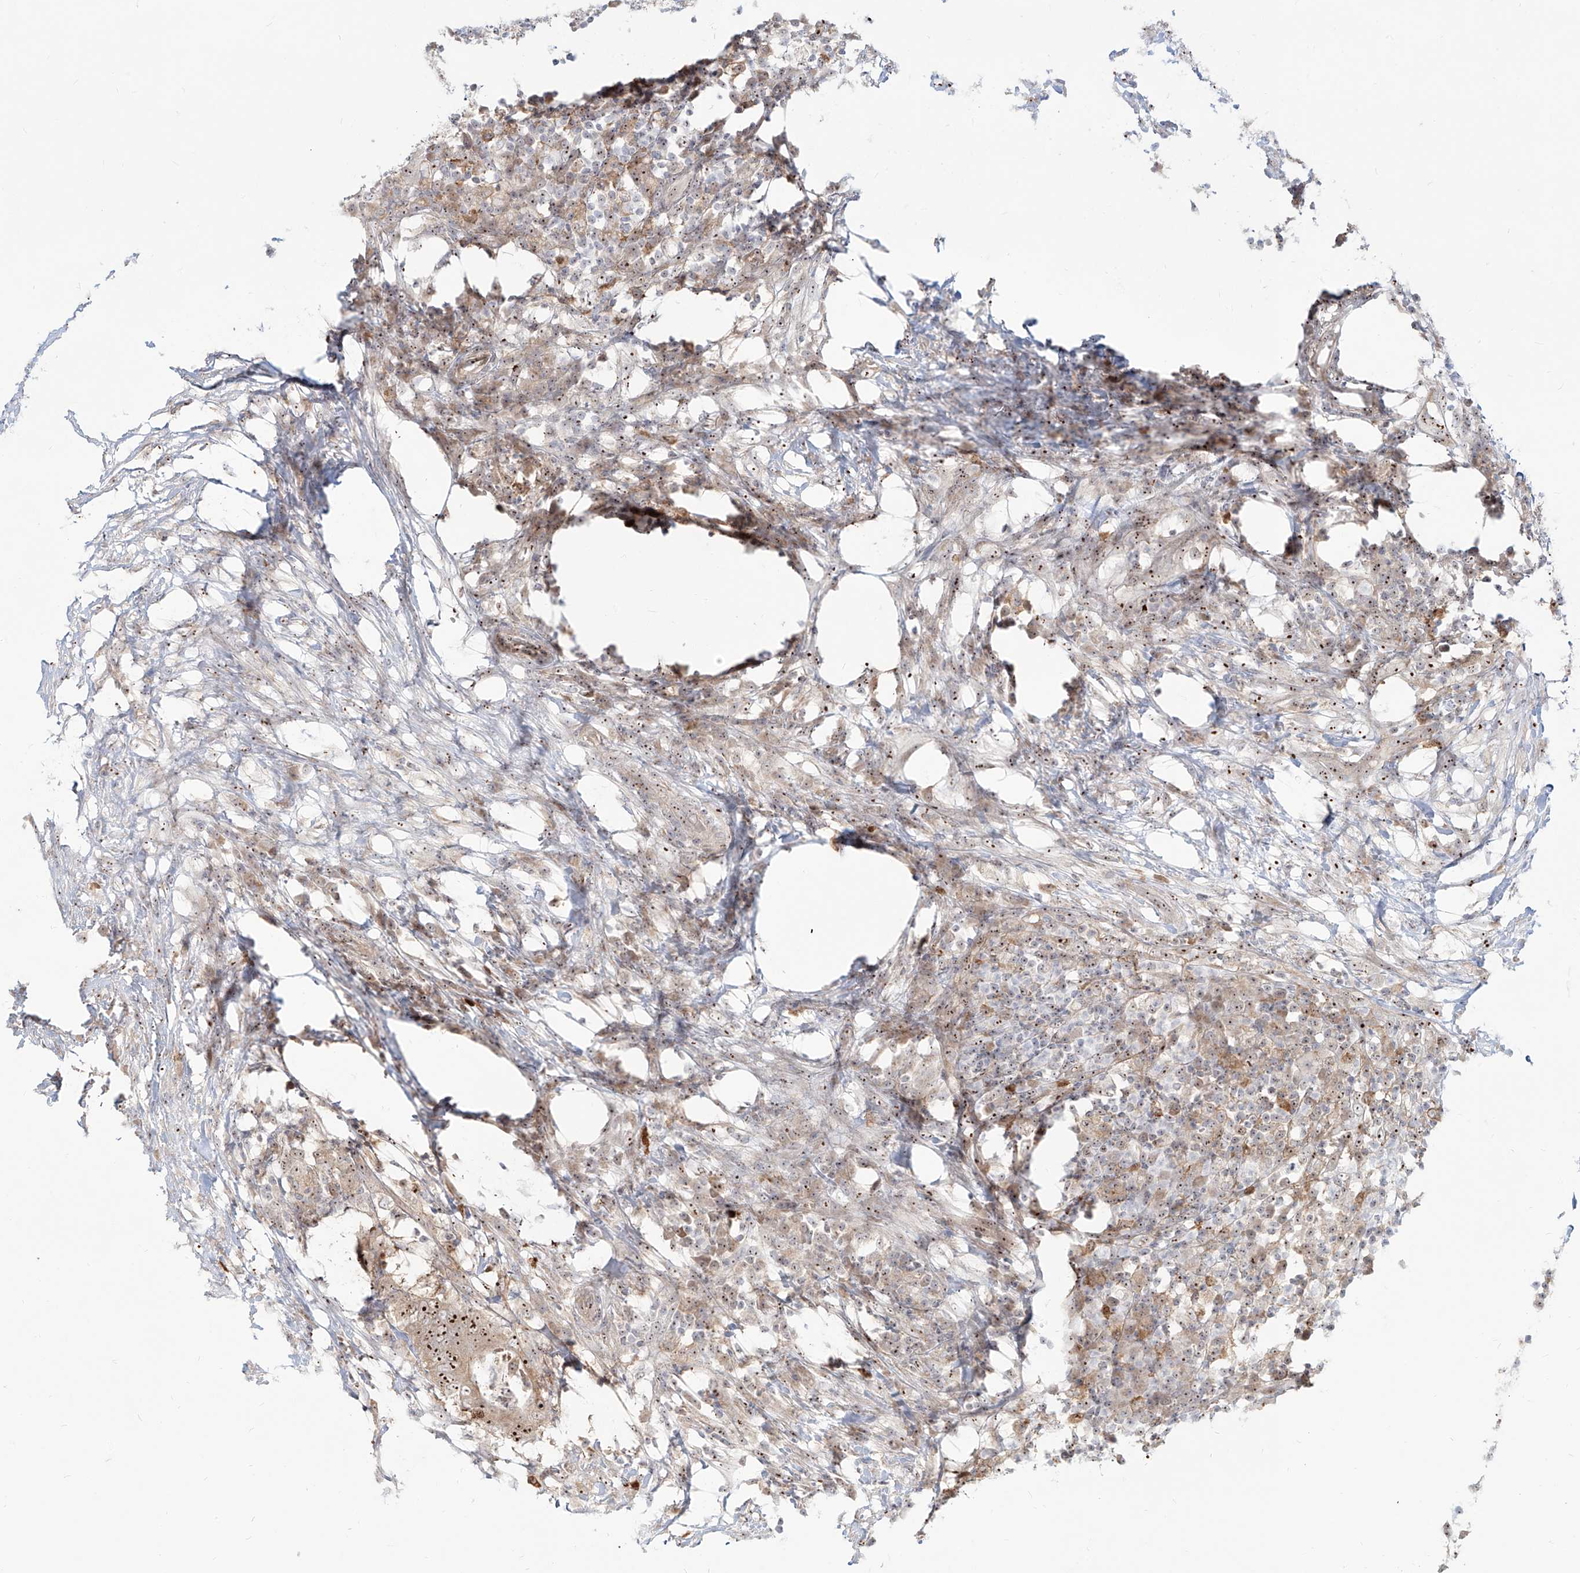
{"staining": {"intensity": "strong", "quantity": ">75%", "location": "cytoplasmic/membranous,nuclear"}, "tissue": "colorectal cancer", "cell_type": "Tumor cells", "image_type": "cancer", "snomed": [{"axis": "morphology", "description": "Adenocarcinoma, NOS"}, {"axis": "topography", "description": "Colon"}], "caption": "A histopathology image showing strong cytoplasmic/membranous and nuclear positivity in approximately >75% of tumor cells in colorectal adenocarcinoma, as visualized by brown immunohistochemical staining.", "gene": "BYSL", "patient": {"sex": "male", "age": 83}}